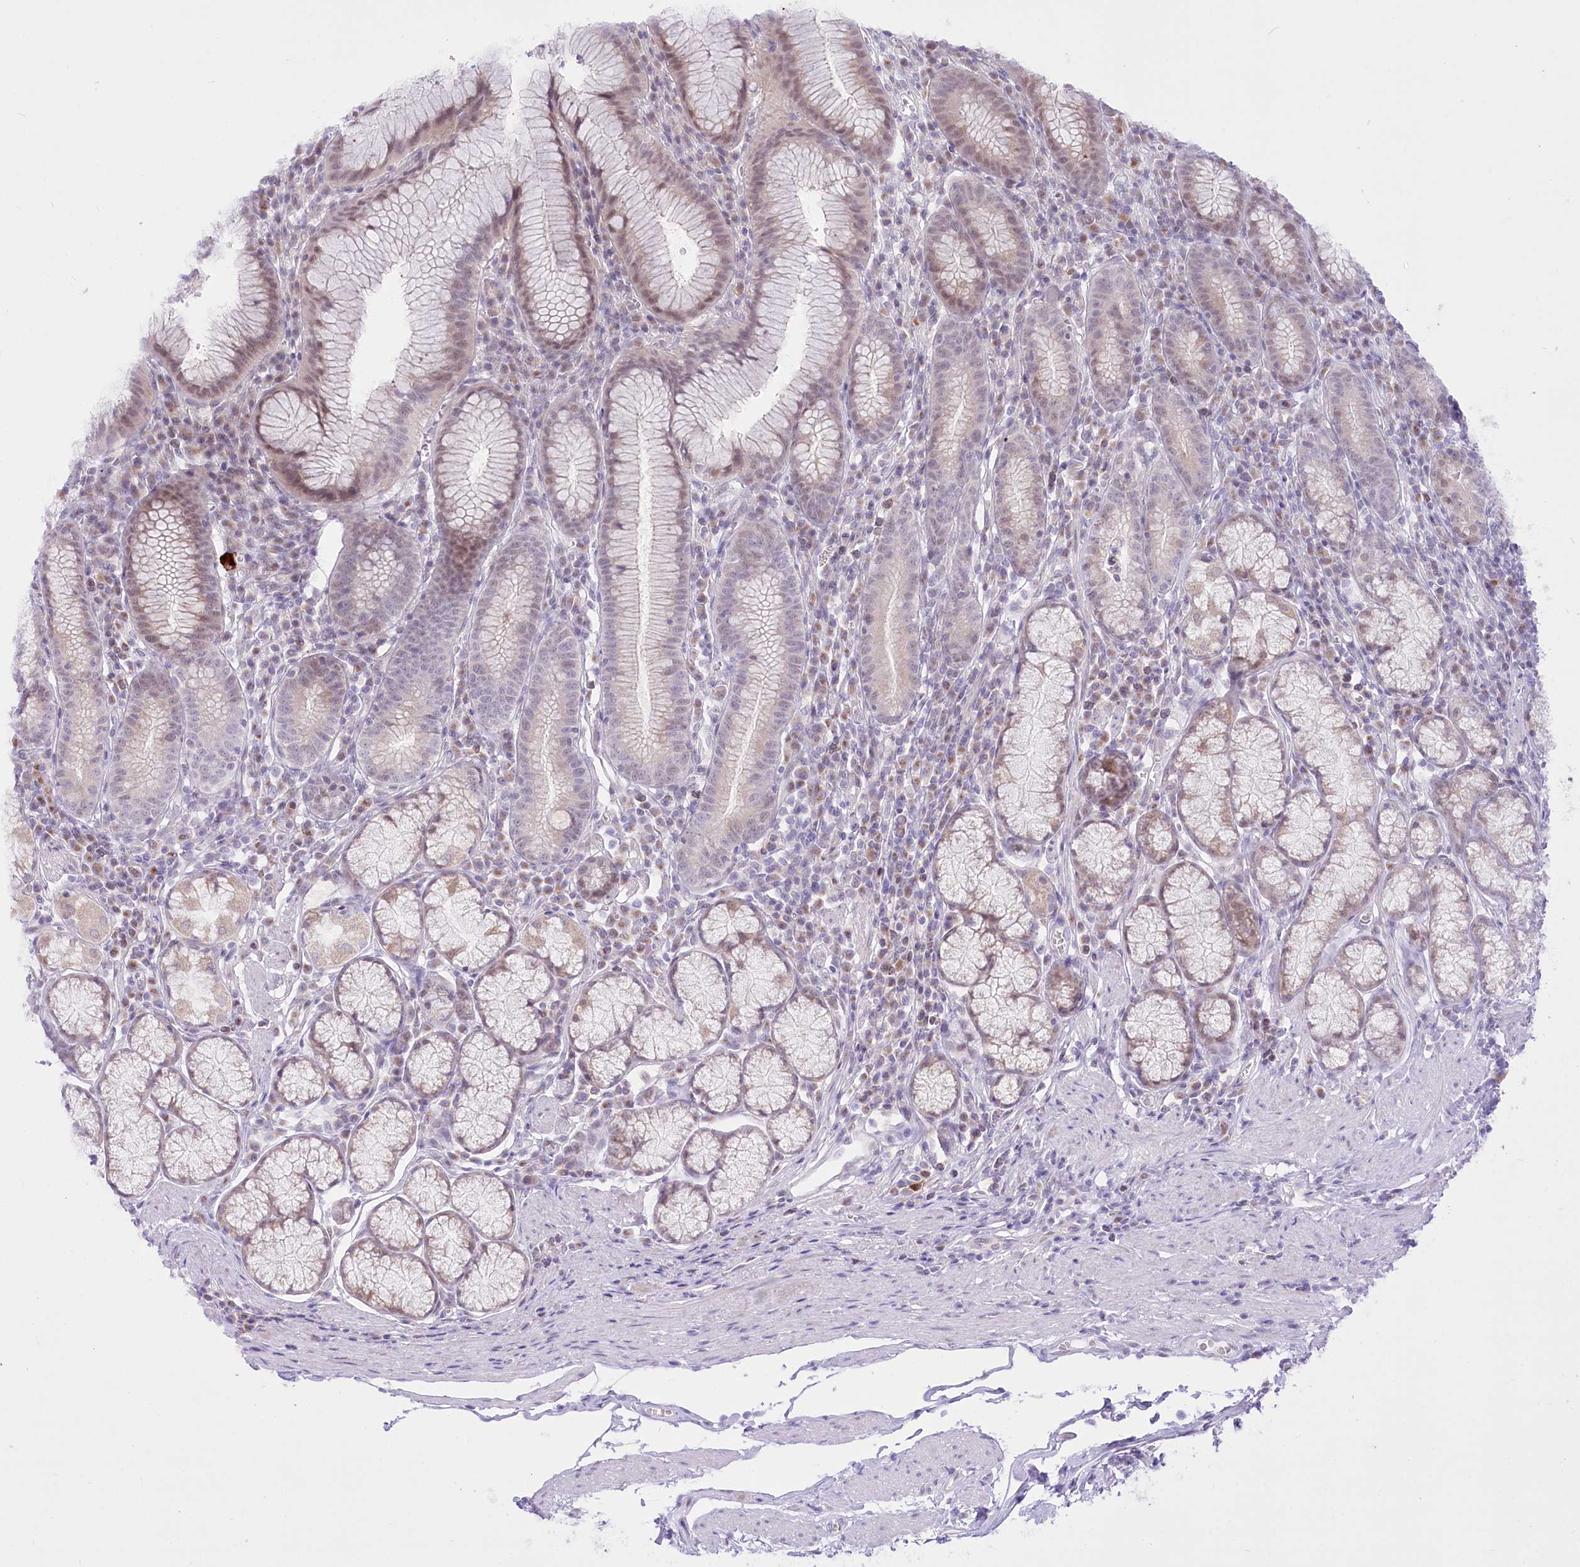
{"staining": {"intensity": "moderate", "quantity": "<25%", "location": "cytoplasmic/membranous,nuclear"}, "tissue": "stomach", "cell_type": "Glandular cells", "image_type": "normal", "snomed": [{"axis": "morphology", "description": "Normal tissue, NOS"}, {"axis": "topography", "description": "Stomach"}], "caption": "Immunohistochemical staining of unremarkable human stomach reveals moderate cytoplasmic/membranous,nuclear protein positivity in approximately <25% of glandular cells. Ihc stains the protein of interest in brown and the nuclei are stained blue.", "gene": "BEND7", "patient": {"sex": "male", "age": 55}}